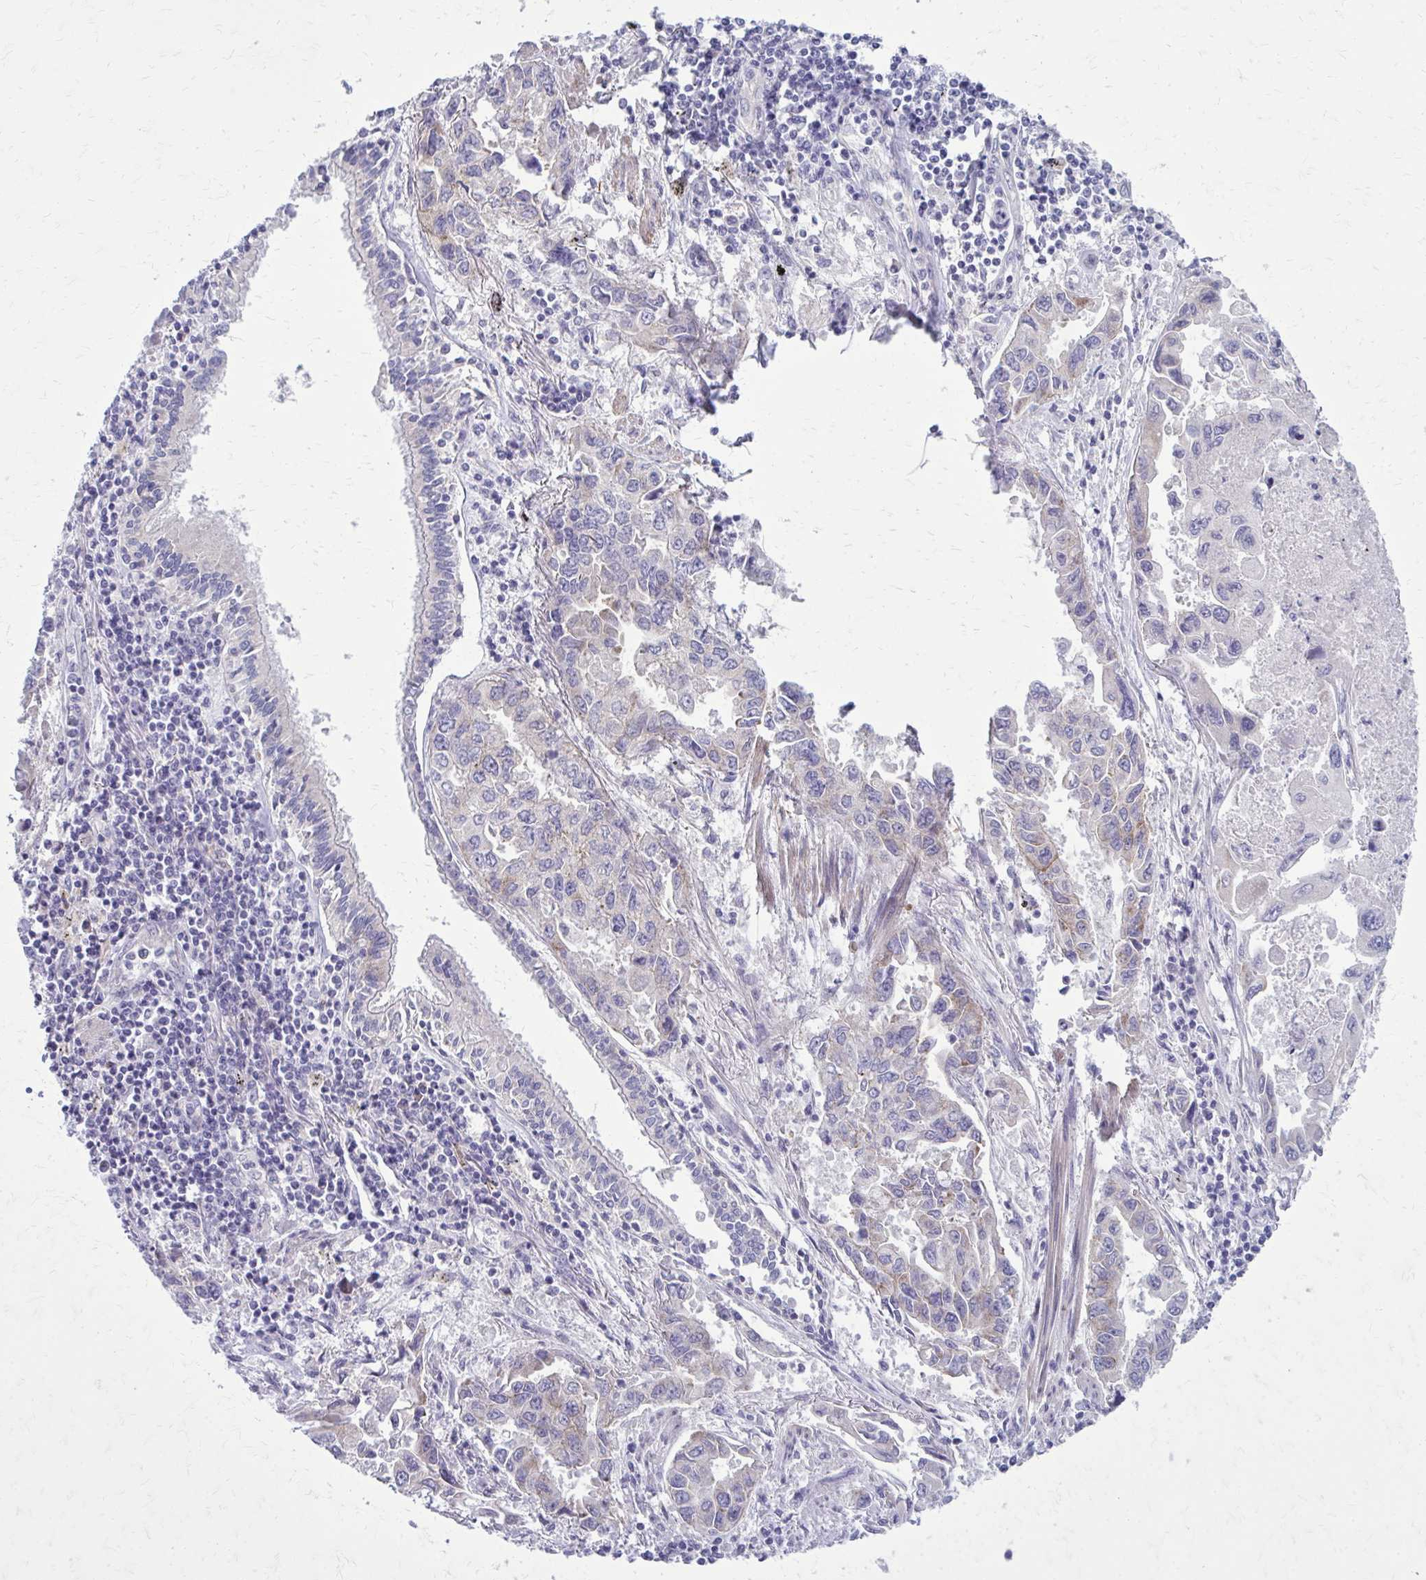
{"staining": {"intensity": "negative", "quantity": "none", "location": "none"}, "tissue": "lung cancer", "cell_type": "Tumor cells", "image_type": "cancer", "snomed": [{"axis": "morphology", "description": "Adenocarcinoma, NOS"}, {"axis": "topography", "description": "Lung"}], "caption": "Image shows no protein expression in tumor cells of adenocarcinoma (lung) tissue.", "gene": "GIGYF2", "patient": {"sex": "male", "age": 64}}